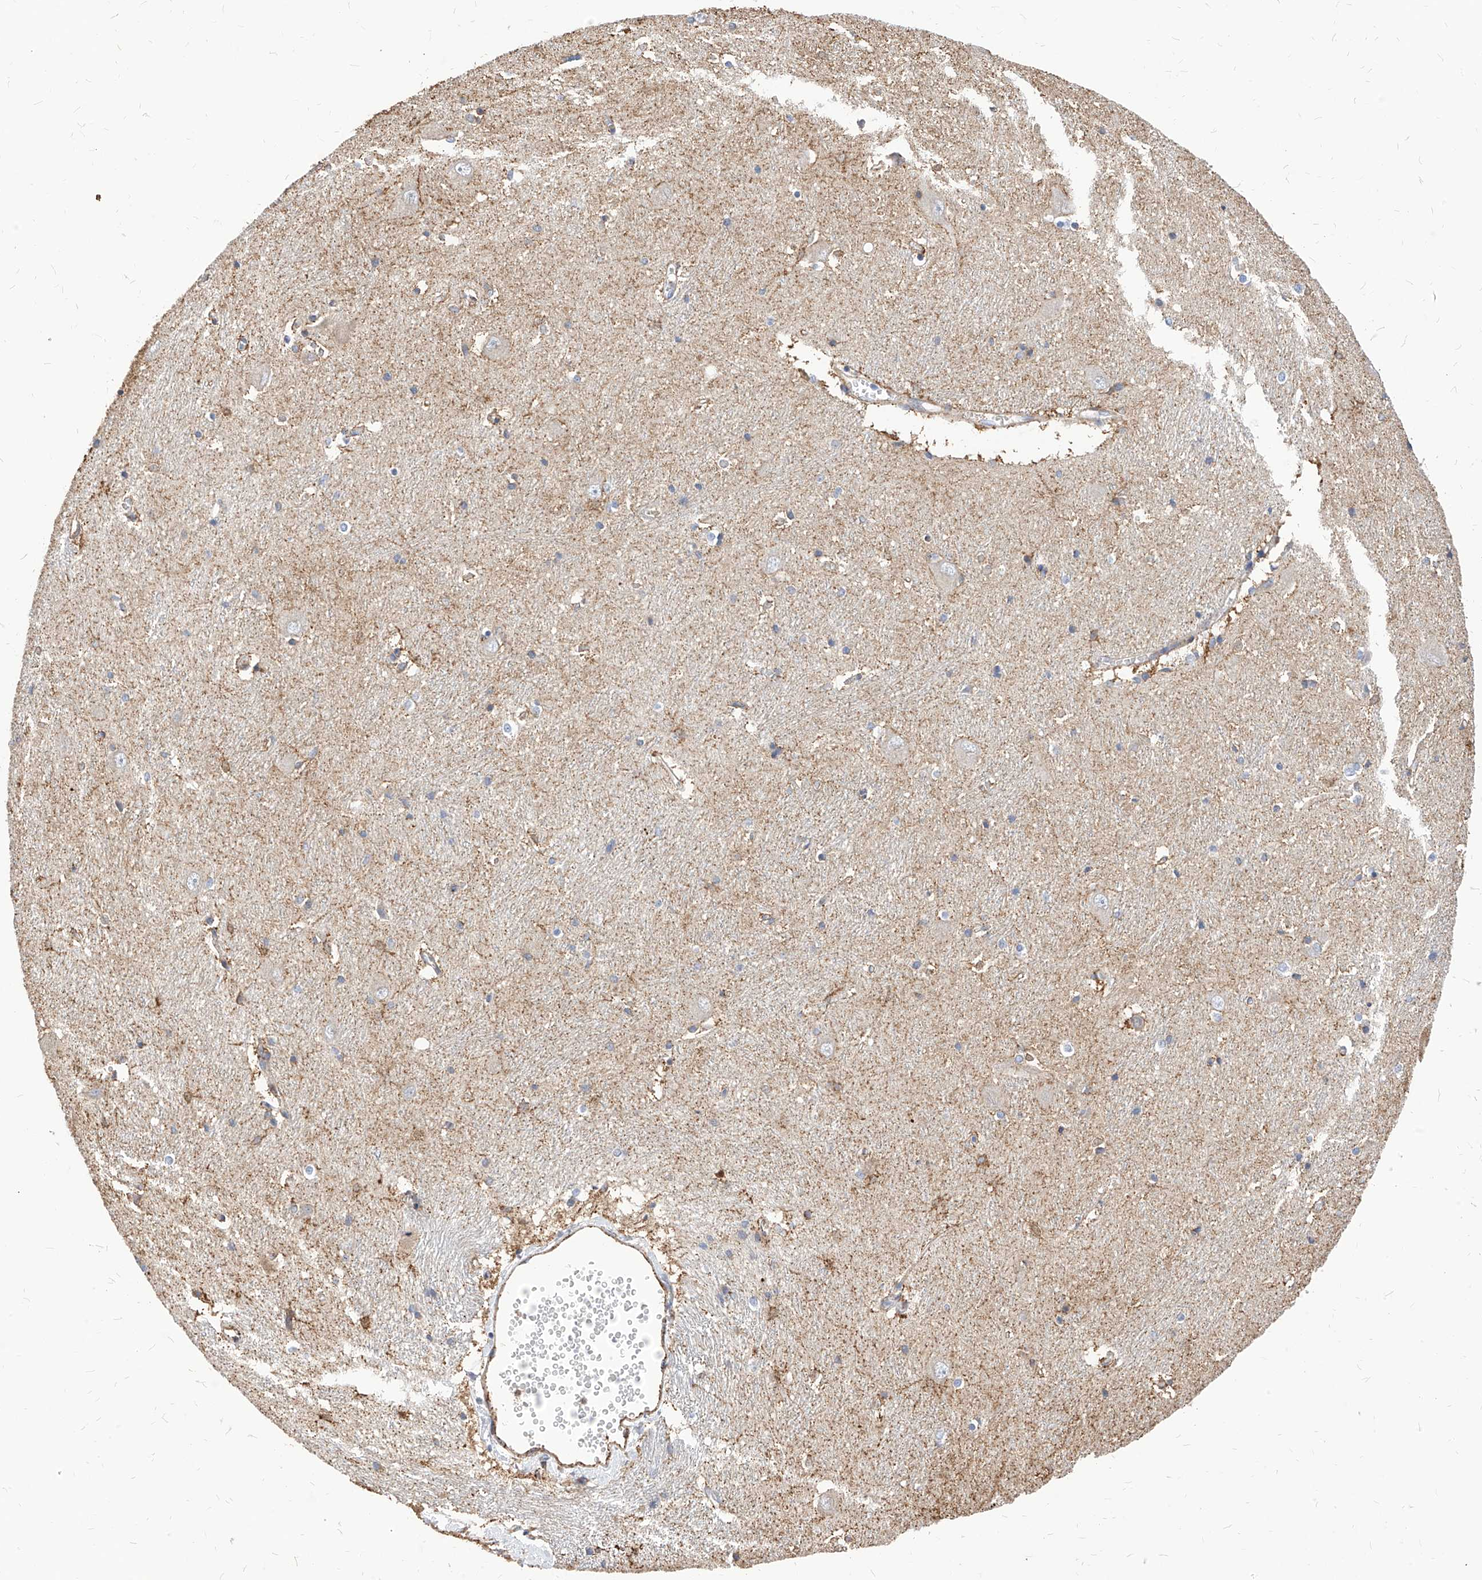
{"staining": {"intensity": "weak", "quantity": "<25%", "location": "cytoplasmic/membranous"}, "tissue": "caudate", "cell_type": "Glial cells", "image_type": "normal", "snomed": [{"axis": "morphology", "description": "Normal tissue, NOS"}, {"axis": "topography", "description": "Lateral ventricle wall"}], "caption": "Immunohistochemical staining of normal human caudate demonstrates no significant positivity in glial cells.", "gene": "TTLL8", "patient": {"sex": "male", "age": 37}}